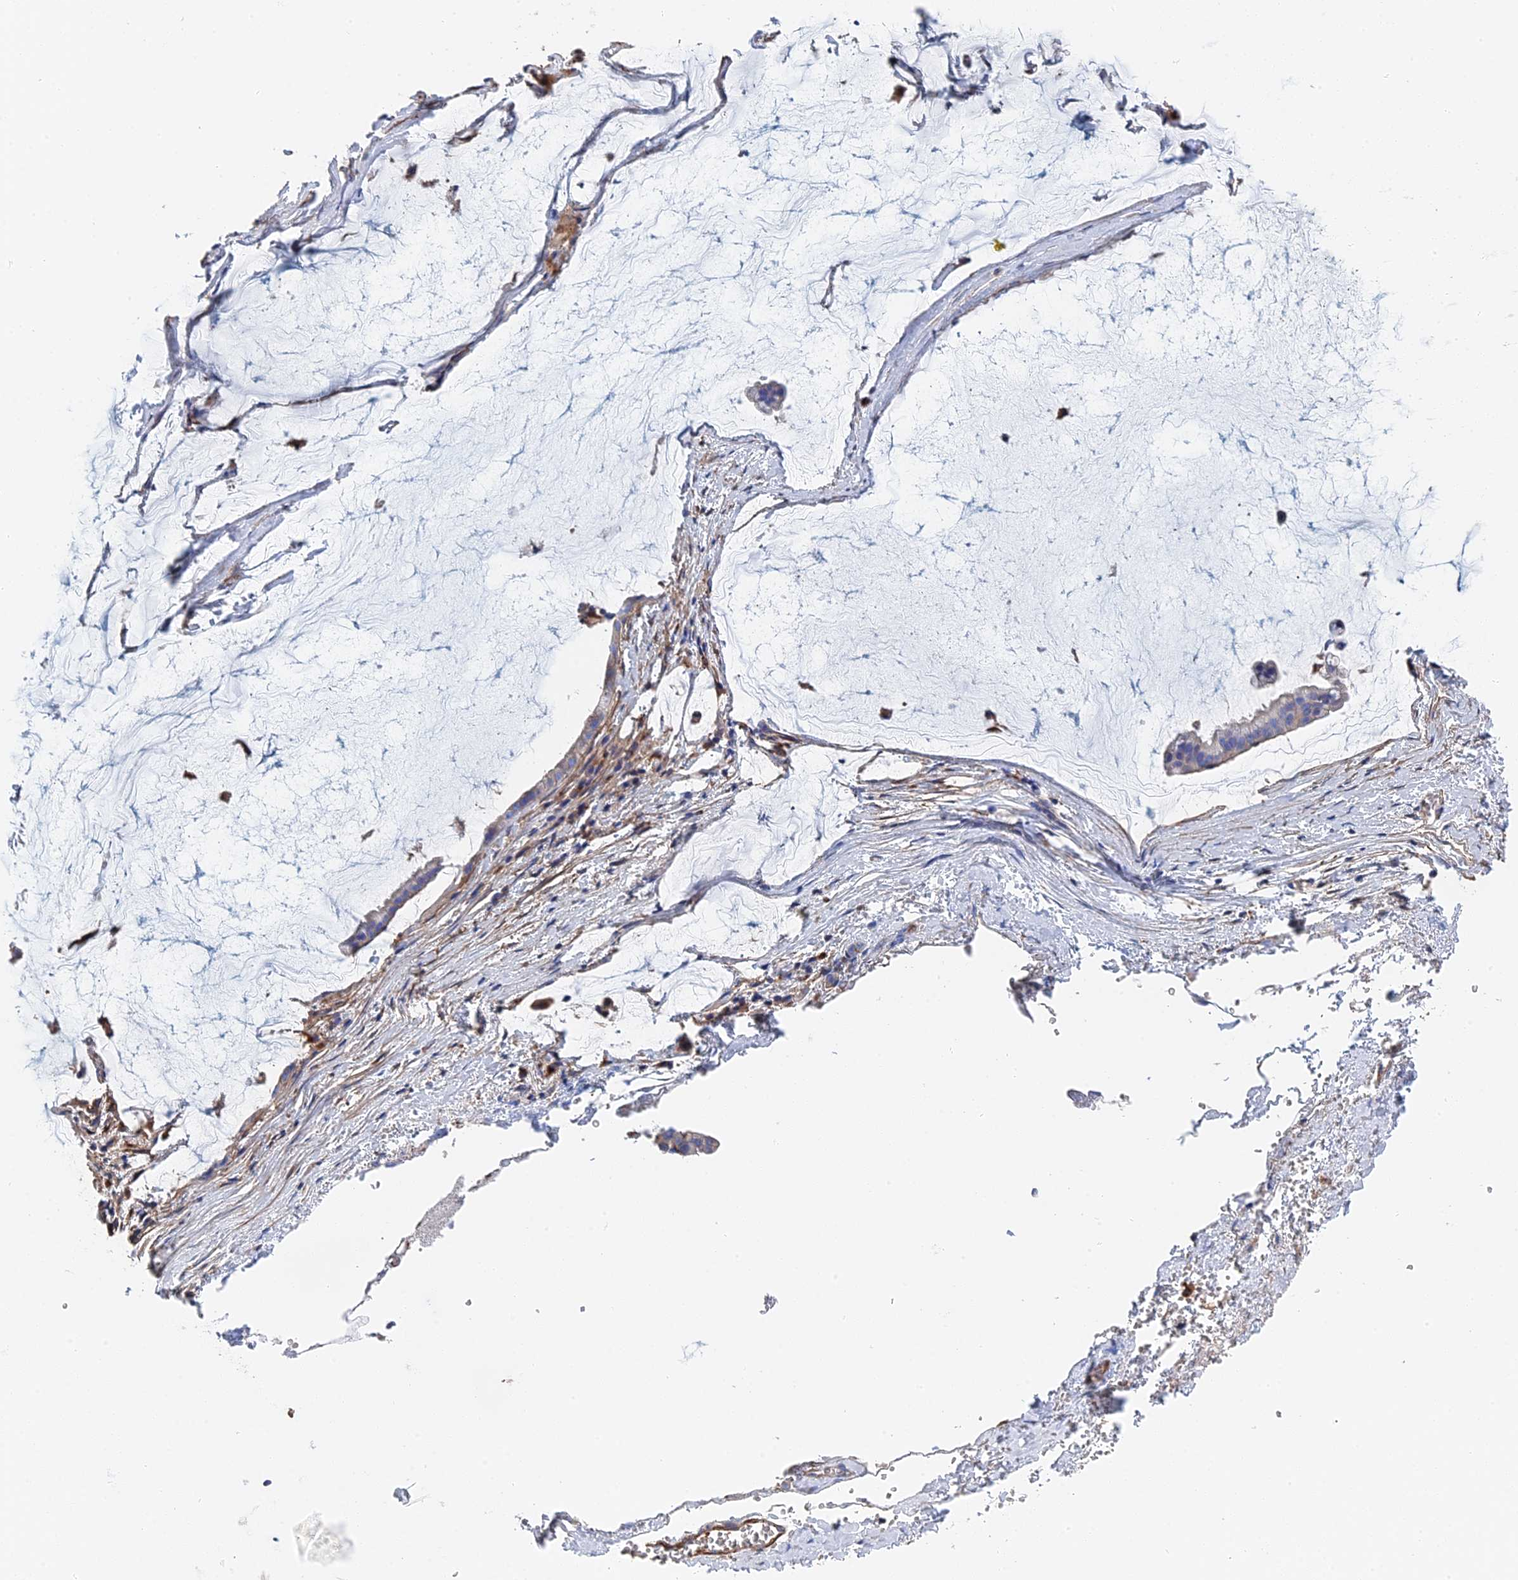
{"staining": {"intensity": "negative", "quantity": "none", "location": "none"}, "tissue": "ovarian cancer", "cell_type": "Tumor cells", "image_type": "cancer", "snomed": [{"axis": "morphology", "description": "Cystadenocarcinoma, mucinous, NOS"}, {"axis": "topography", "description": "Ovary"}], "caption": "Tumor cells are negative for brown protein staining in ovarian mucinous cystadenocarcinoma.", "gene": "STRA6", "patient": {"sex": "female", "age": 73}}